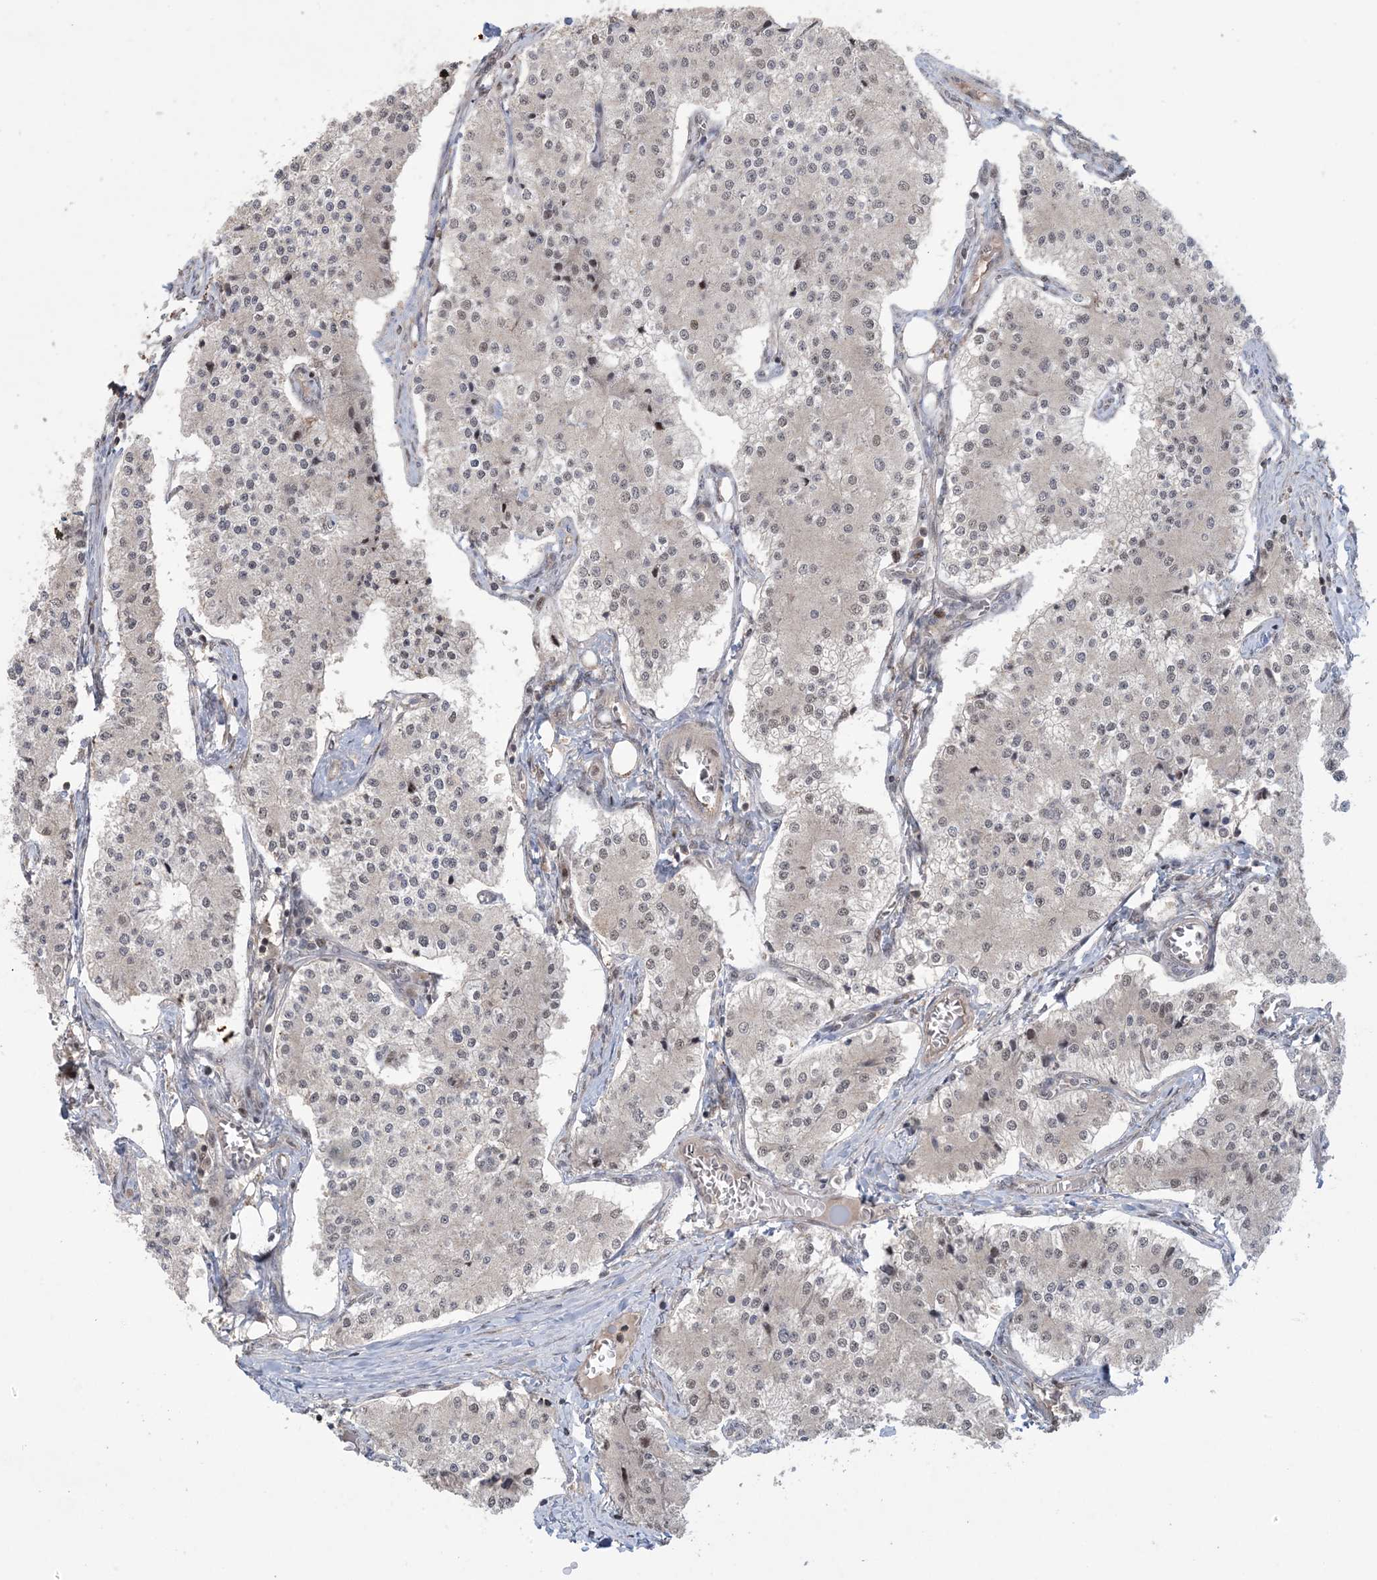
{"staining": {"intensity": "weak", "quantity": "<25%", "location": "nuclear"}, "tissue": "carcinoid", "cell_type": "Tumor cells", "image_type": "cancer", "snomed": [{"axis": "morphology", "description": "Carcinoid, malignant, NOS"}, {"axis": "topography", "description": "Colon"}], "caption": "Immunohistochemical staining of human carcinoid (malignant) demonstrates no significant staining in tumor cells.", "gene": "ZNF710", "patient": {"sex": "female", "age": 52}}